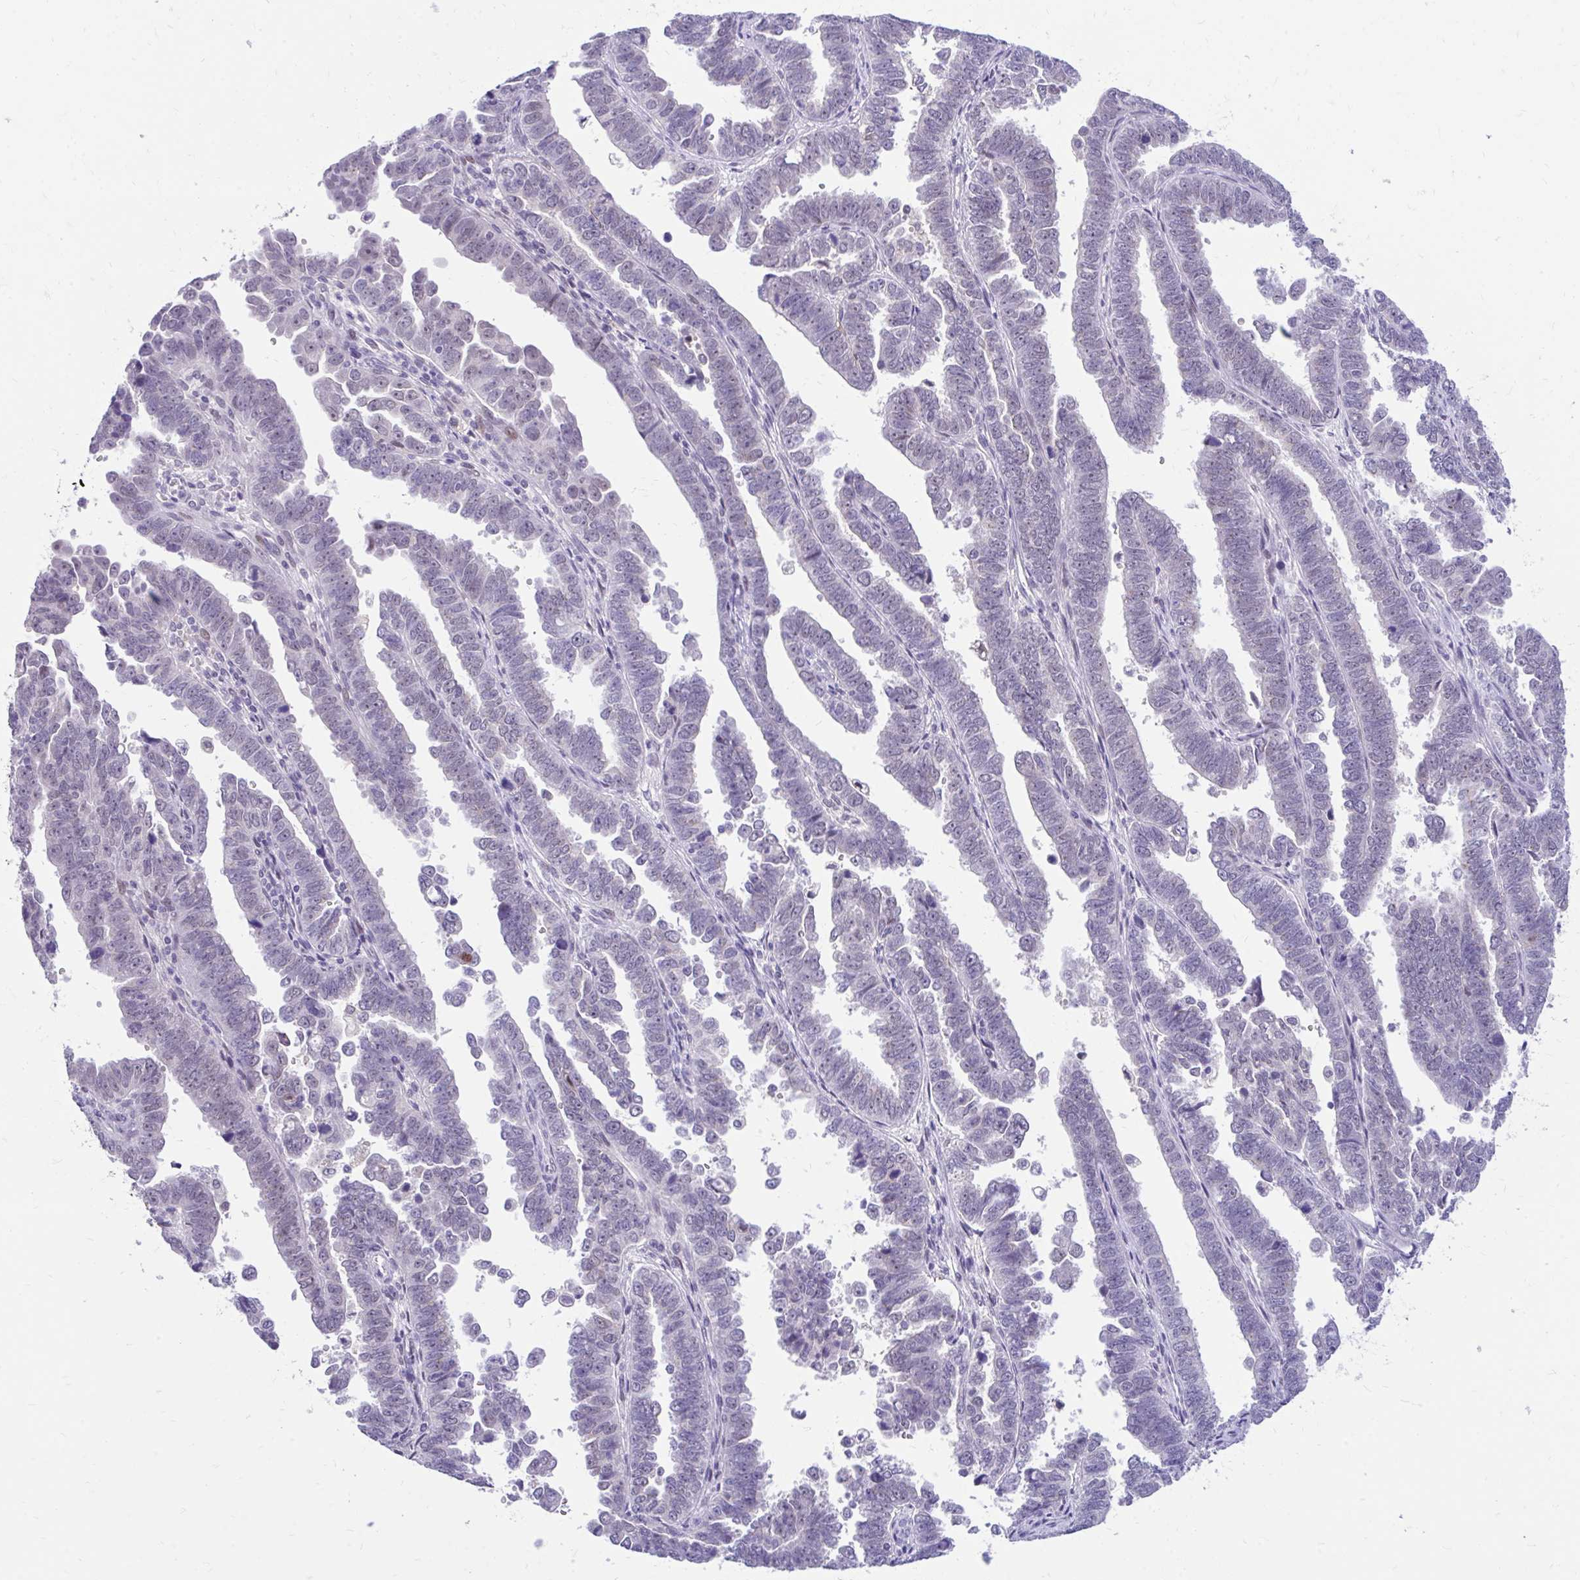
{"staining": {"intensity": "weak", "quantity": "<25%", "location": "nuclear"}, "tissue": "endometrial cancer", "cell_type": "Tumor cells", "image_type": "cancer", "snomed": [{"axis": "morphology", "description": "Adenocarcinoma, NOS"}, {"axis": "topography", "description": "Endometrium"}], "caption": "High magnification brightfield microscopy of endometrial cancer stained with DAB (3,3'-diaminobenzidine) (brown) and counterstained with hematoxylin (blue): tumor cells show no significant staining.", "gene": "GLB1L2", "patient": {"sex": "female", "age": 75}}